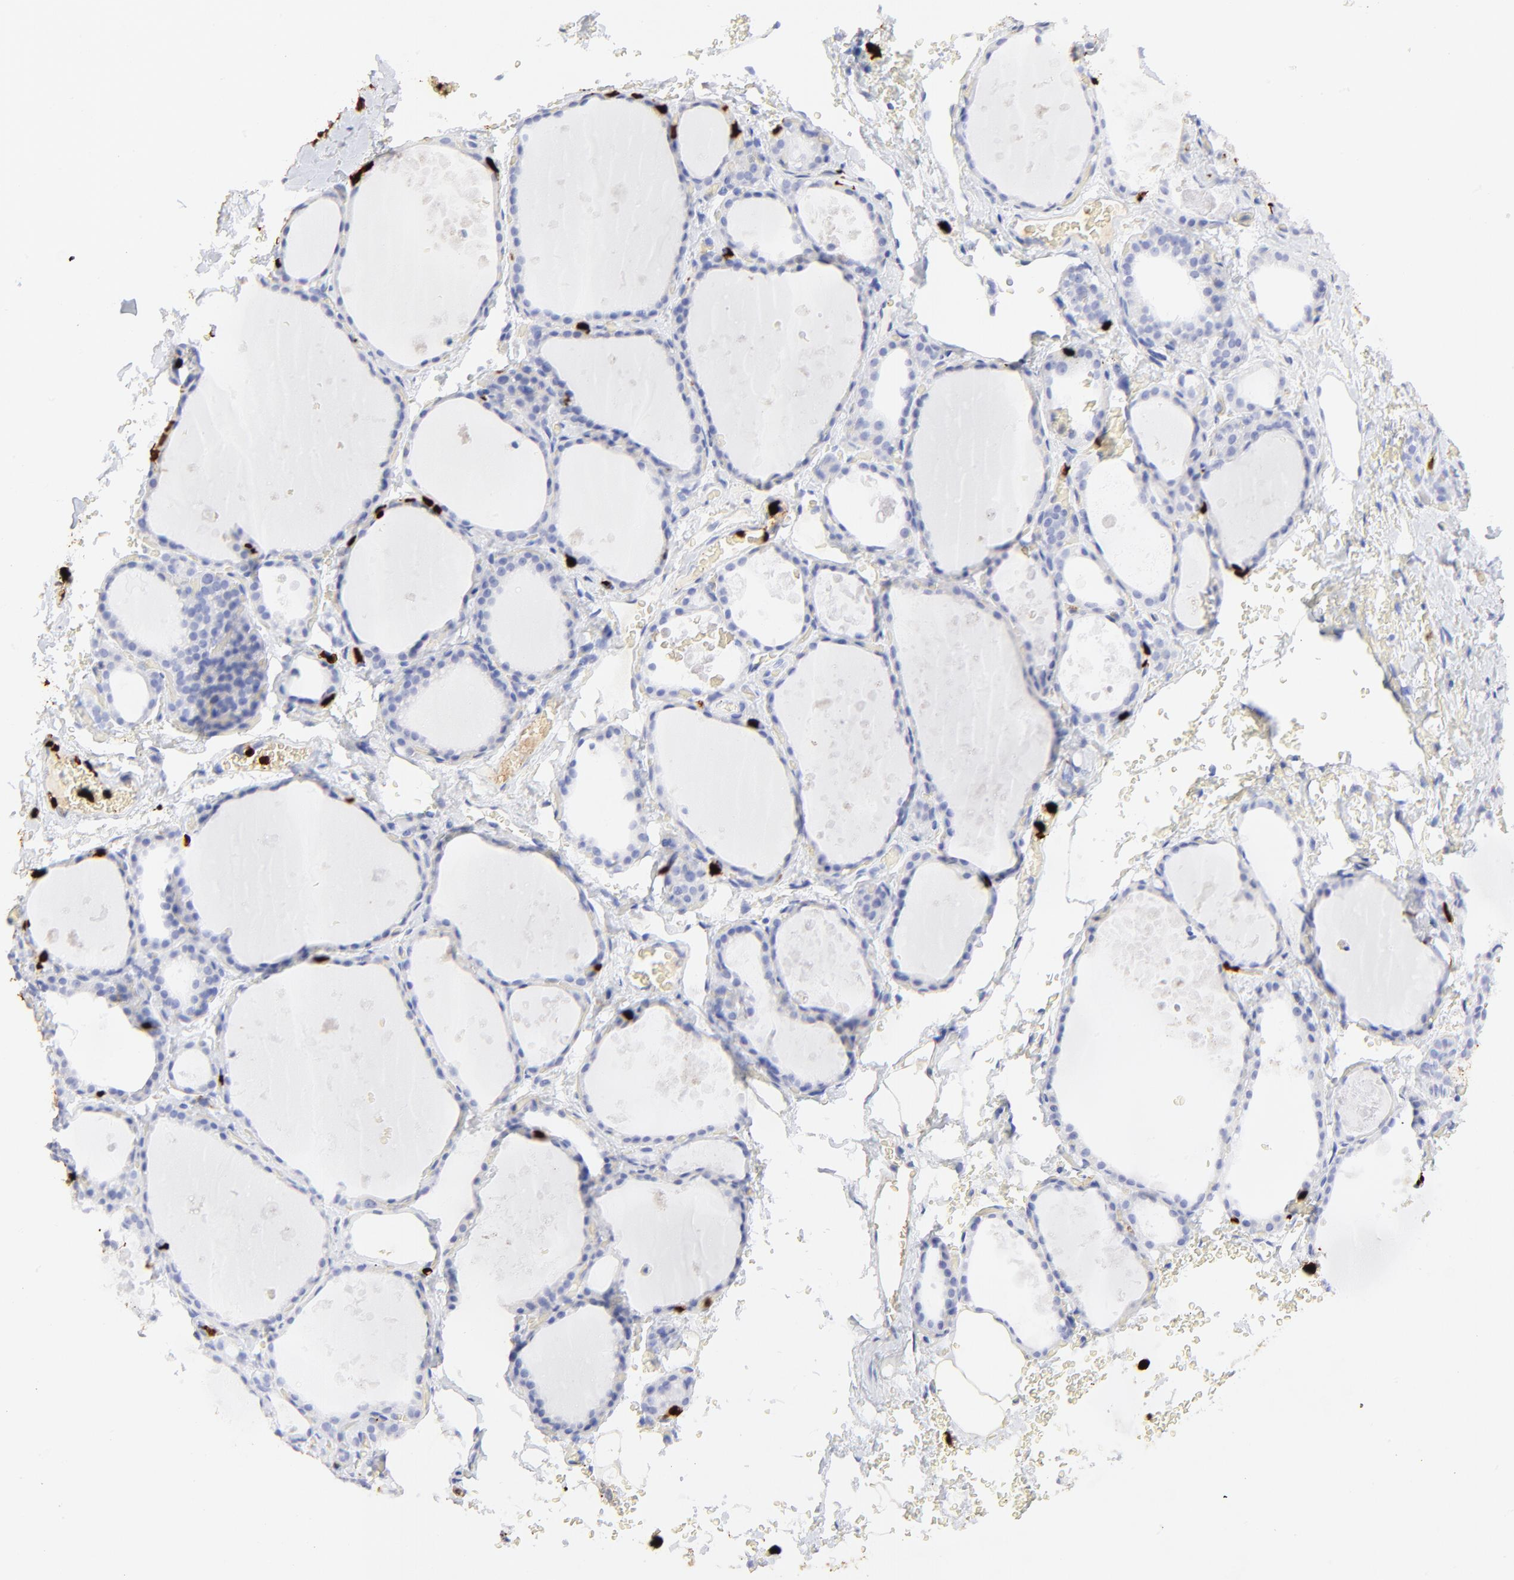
{"staining": {"intensity": "negative", "quantity": "none", "location": "none"}, "tissue": "thyroid gland", "cell_type": "Glandular cells", "image_type": "normal", "snomed": [{"axis": "morphology", "description": "Normal tissue, NOS"}, {"axis": "topography", "description": "Thyroid gland"}], "caption": "Thyroid gland stained for a protein using immunohistochemistry (IHC) demonstrates no expression glandular cells.", "gene": "S100A12", "patient": {"sex": "male", "age": 61}}